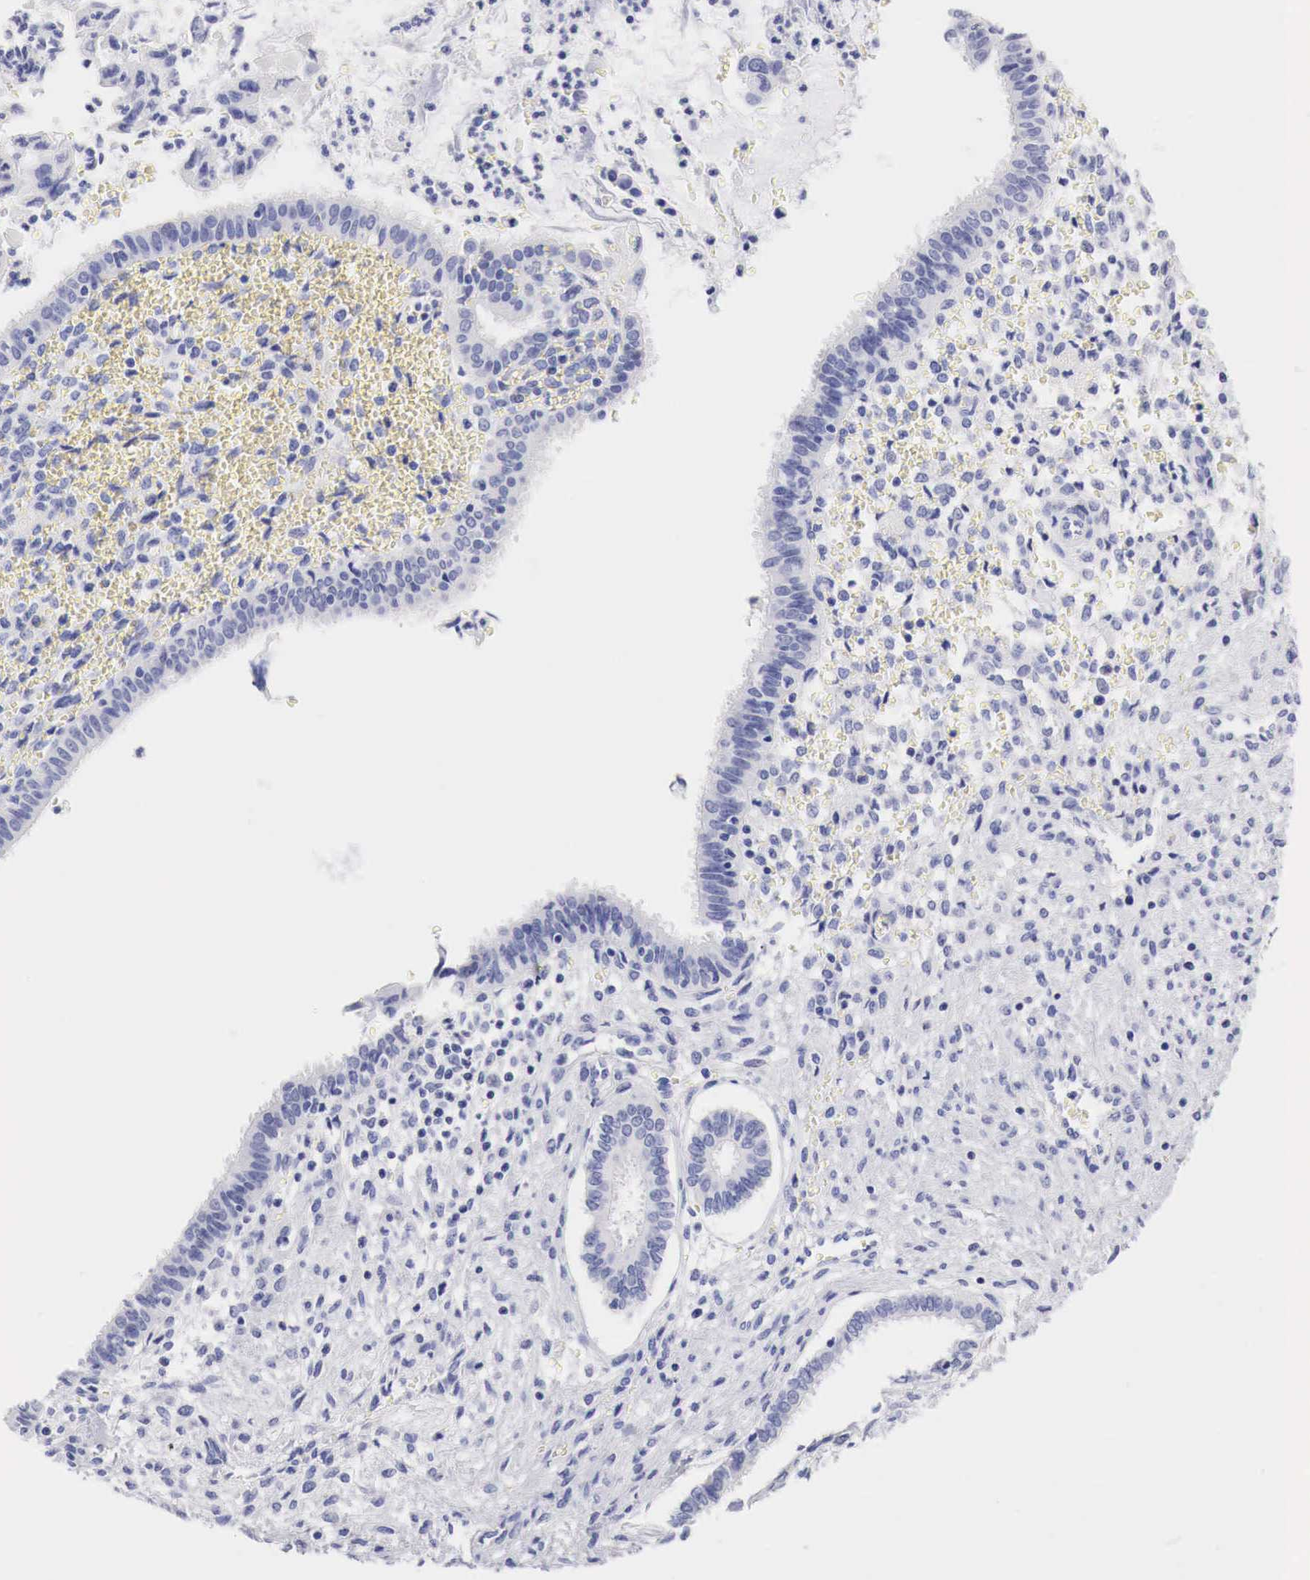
{"staining": {"intensity": "negative", "quantity": "none", "location": "none"}, "tissue": "cervical cancer", "cell_type": "Tumor cells", "image_type": "cancer", "snomed": [{"axis": "morphology", "description": "Normal tissue, NOS"}, {"axis": "morphology", "description": "Adenocarcinoma, NOS"}, {"axis": "topography", "description": "Cervix"}], "caption": "Image shows no protein staining in tumor cells of cervical cancer tissue.", "gene": "TYR", "patient": {"sex": "female", "age": 34}}